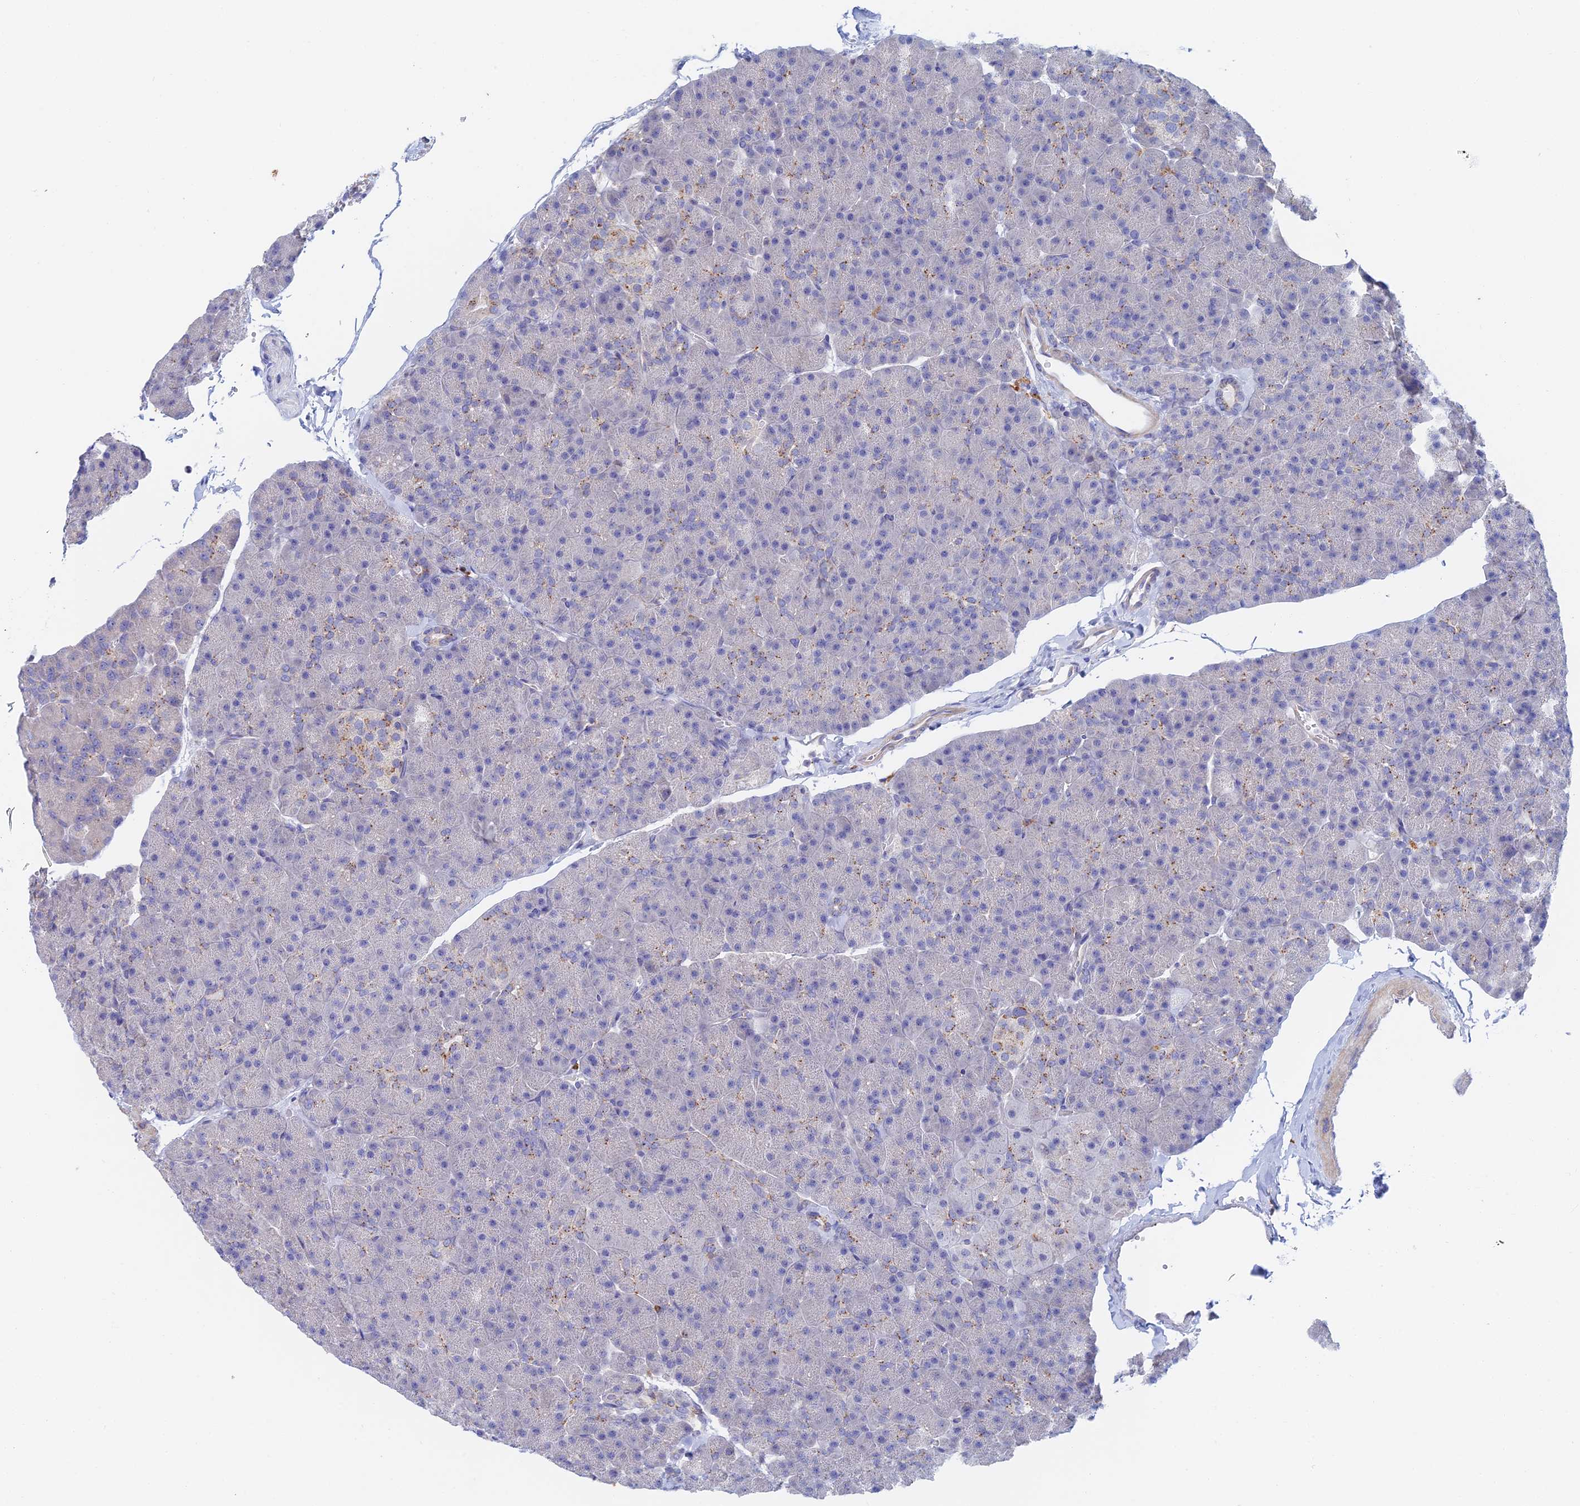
{"staining": {"intensity": "strong", "quantity": "<25%", "location": "cytoplasmic/membranous"}, "tissue": "pancreas", "cell_type": "Exocrine glandular cells", "image_type": "normal", "snomed": [{"axis": "morphology", "description": "Normal tissue, NOS"}, {"axis": "topography", "description": "Pancreas"}], "caption": "Protein staining of unremarkable pancreas demonstrates strong cytoplasmic/membranous expression in about <25% of exocrine glandular cells. (brown staining indicates protein expression, while blue staining denotes nuclei).", "gene": "SLC24A3", "patient": {"sex": "male", "age": 36}}